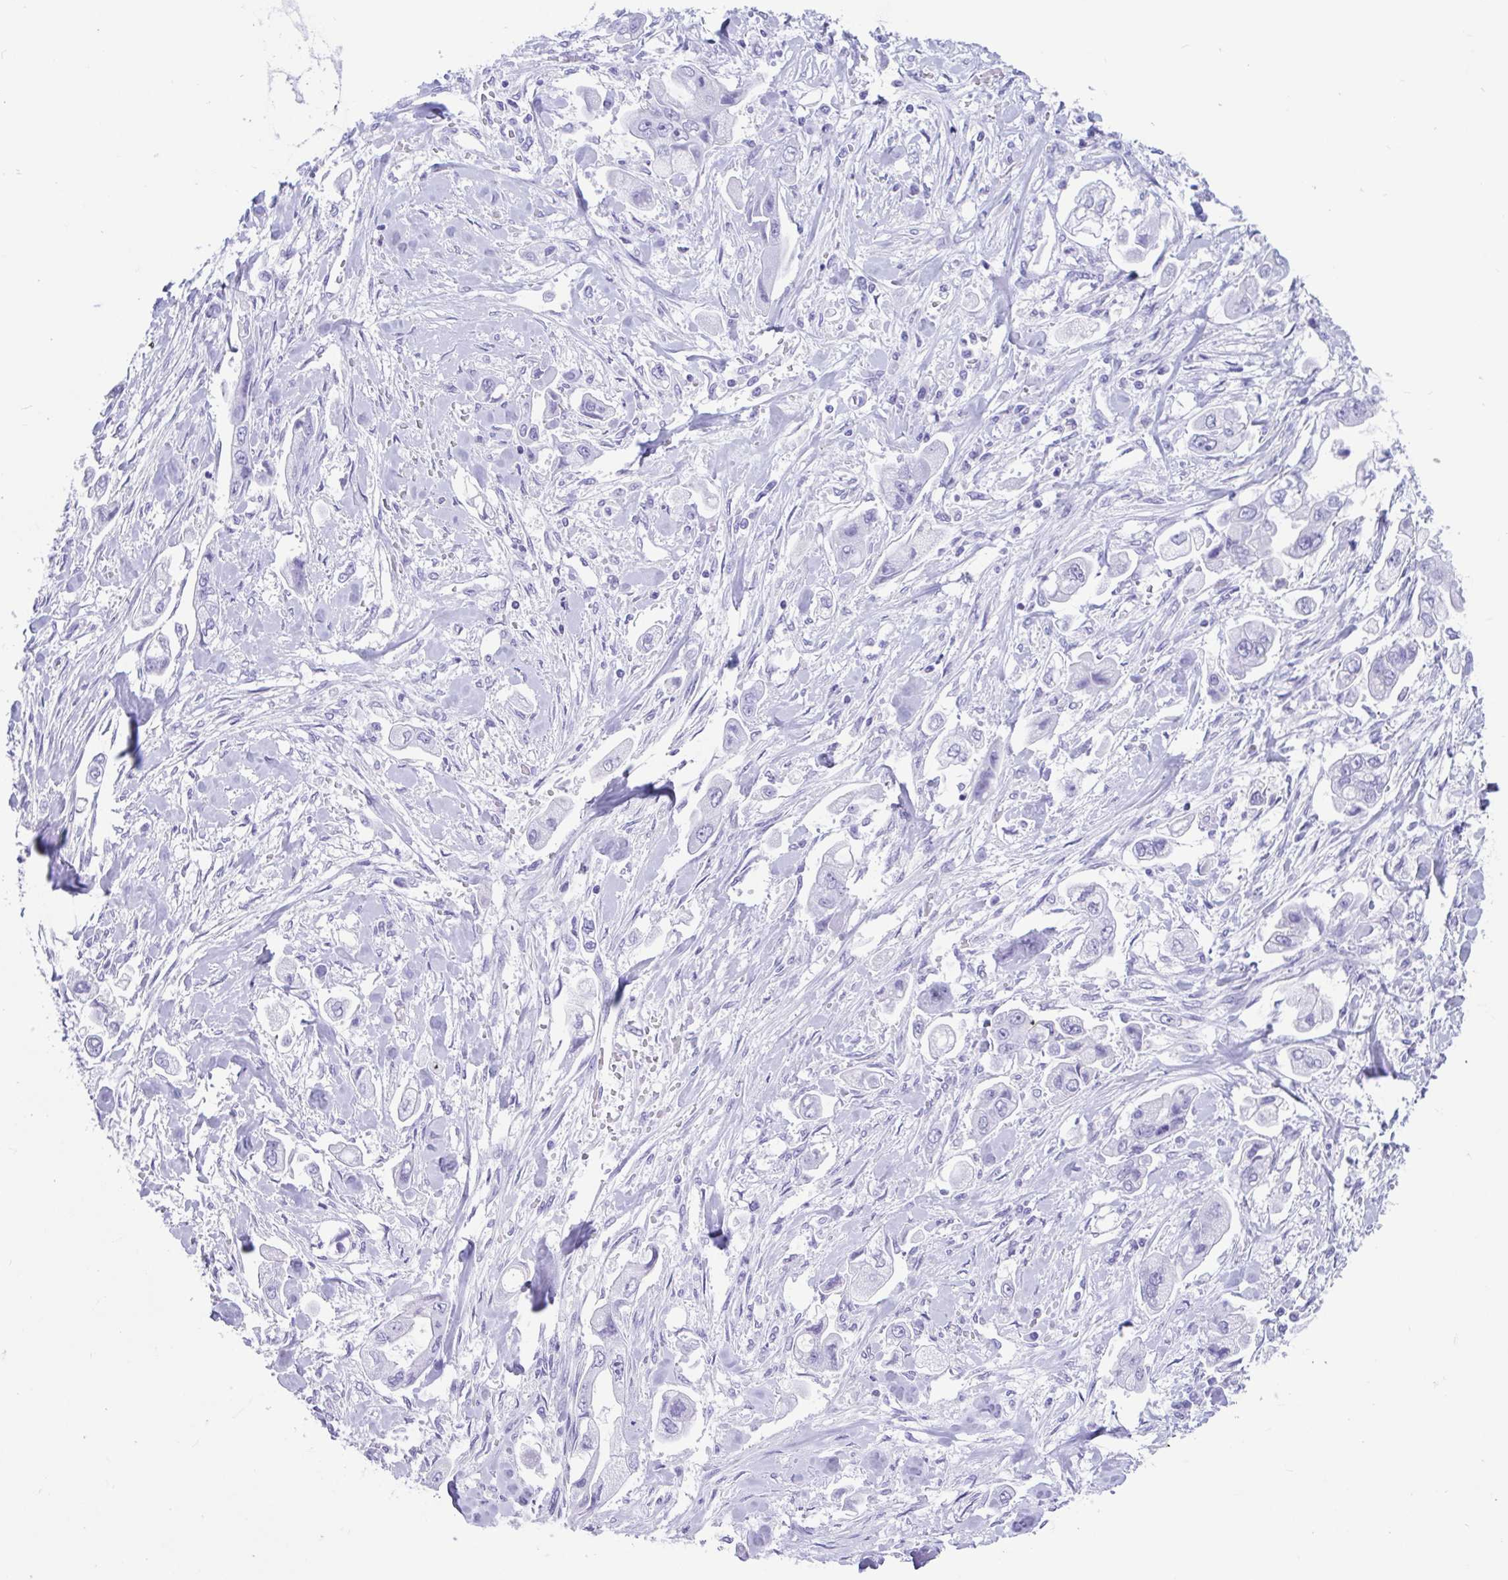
{"staining": {"intensity": "negative", "quantity": "none", "location": "none"}, "tissue": "stomach cancer", "cell_type": "Tumor cells", "image_type": "cancer", "snomed": [{"axis": "morphology", "description": "Adenocarcinoma, NOS"}, {"axis": "topography", "description": "Stomach"}], "caption": "Tumor cells are negative for brown protein staining in stomach cancer. (Brightfield microscopy of DAB immunohistochemistry at high magnification).", "gene": "TMEM35A", "patient": {"sex": "male", "age": 62}}